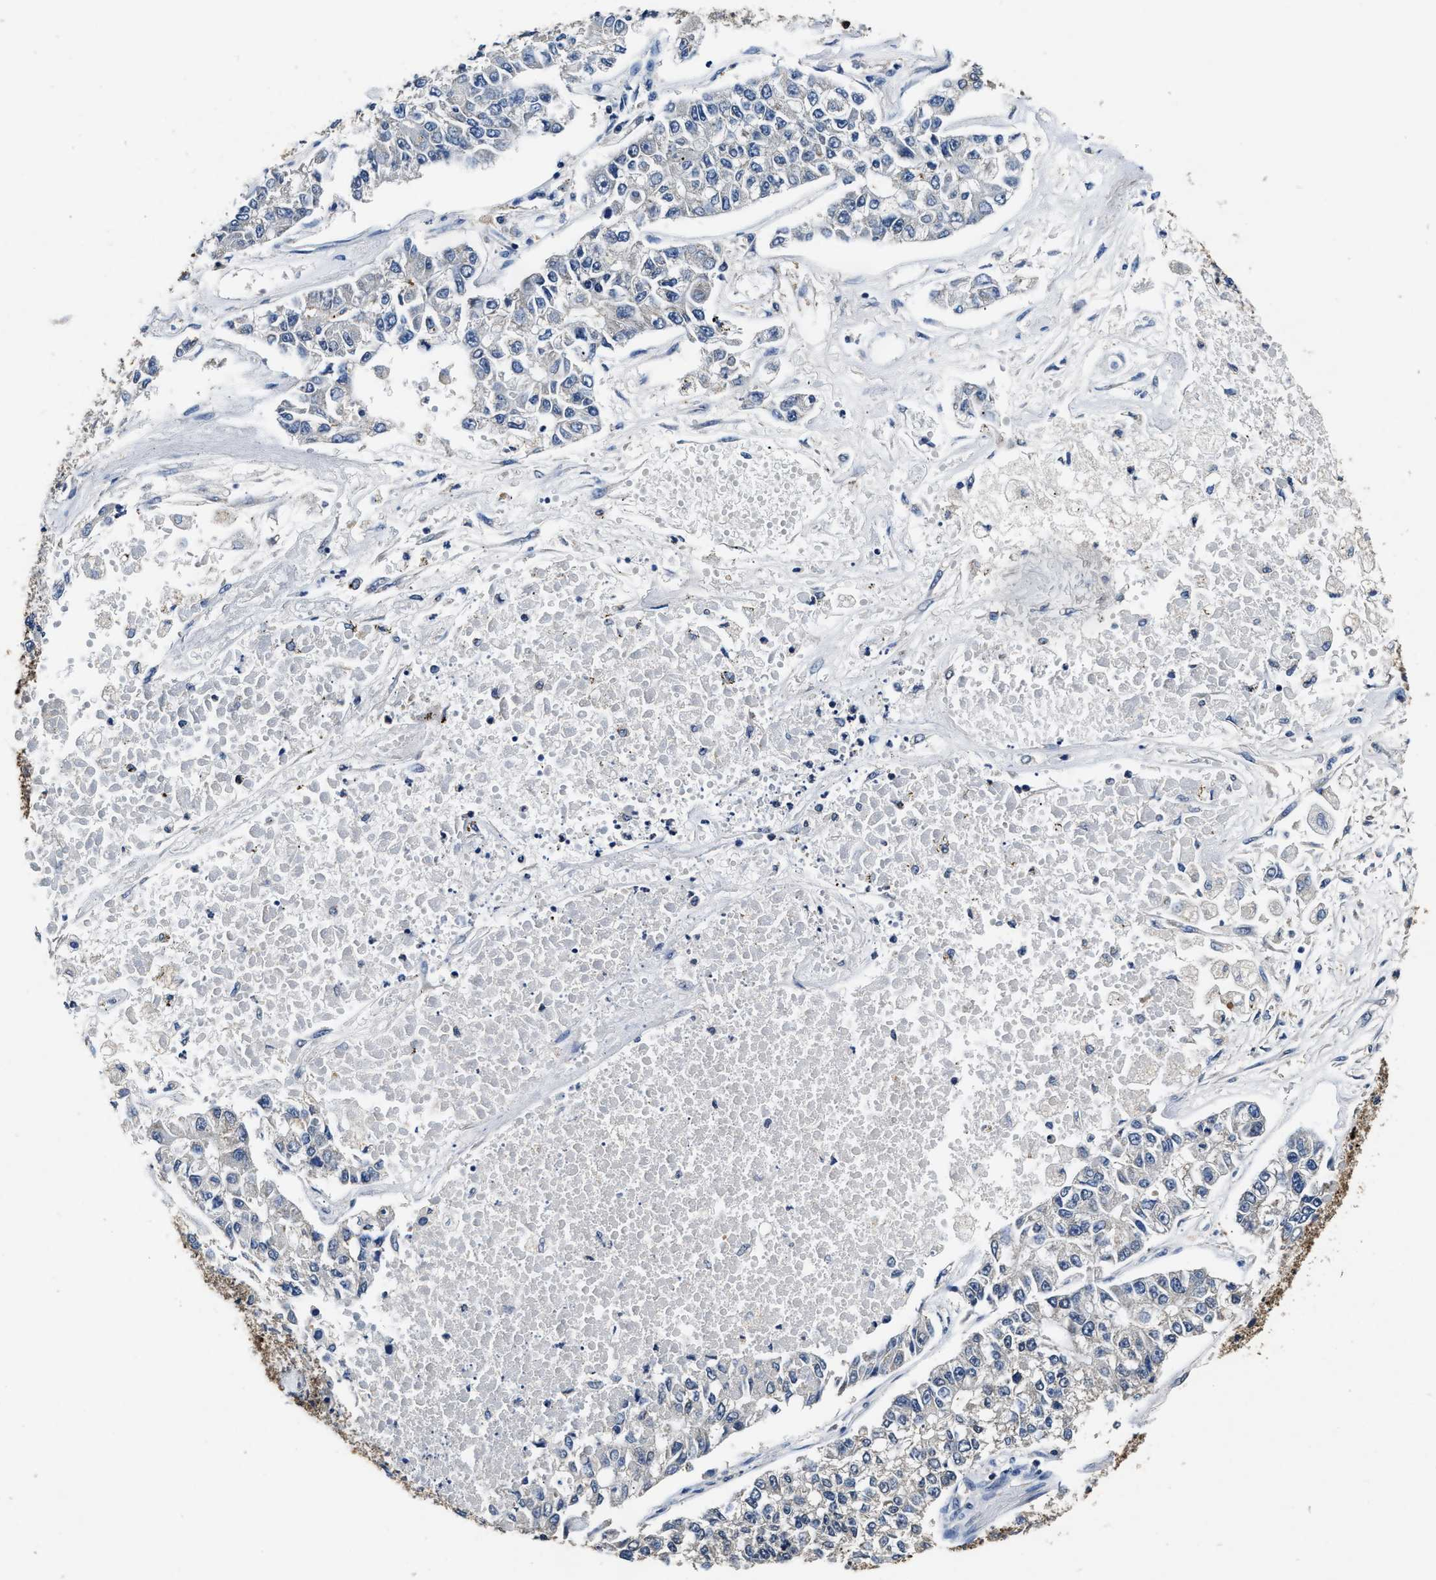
{"staining": {"intensity": "negative", "quantity": "none", "location": "none"}, "tissue": "lung cancer", "cell_type": "Tumor cells", "image_type": "cancer", "snomed": [{"axis": "morphology", "description": "Adenocarcinoma, NOS"}, {"axis": "topography", "description": "Lung"}], "caption": "Tumor cells are negative for brown protein staining in lung cancer.", "gene": "ACAT2", "patient": {"sex": "male", "age": 49}}